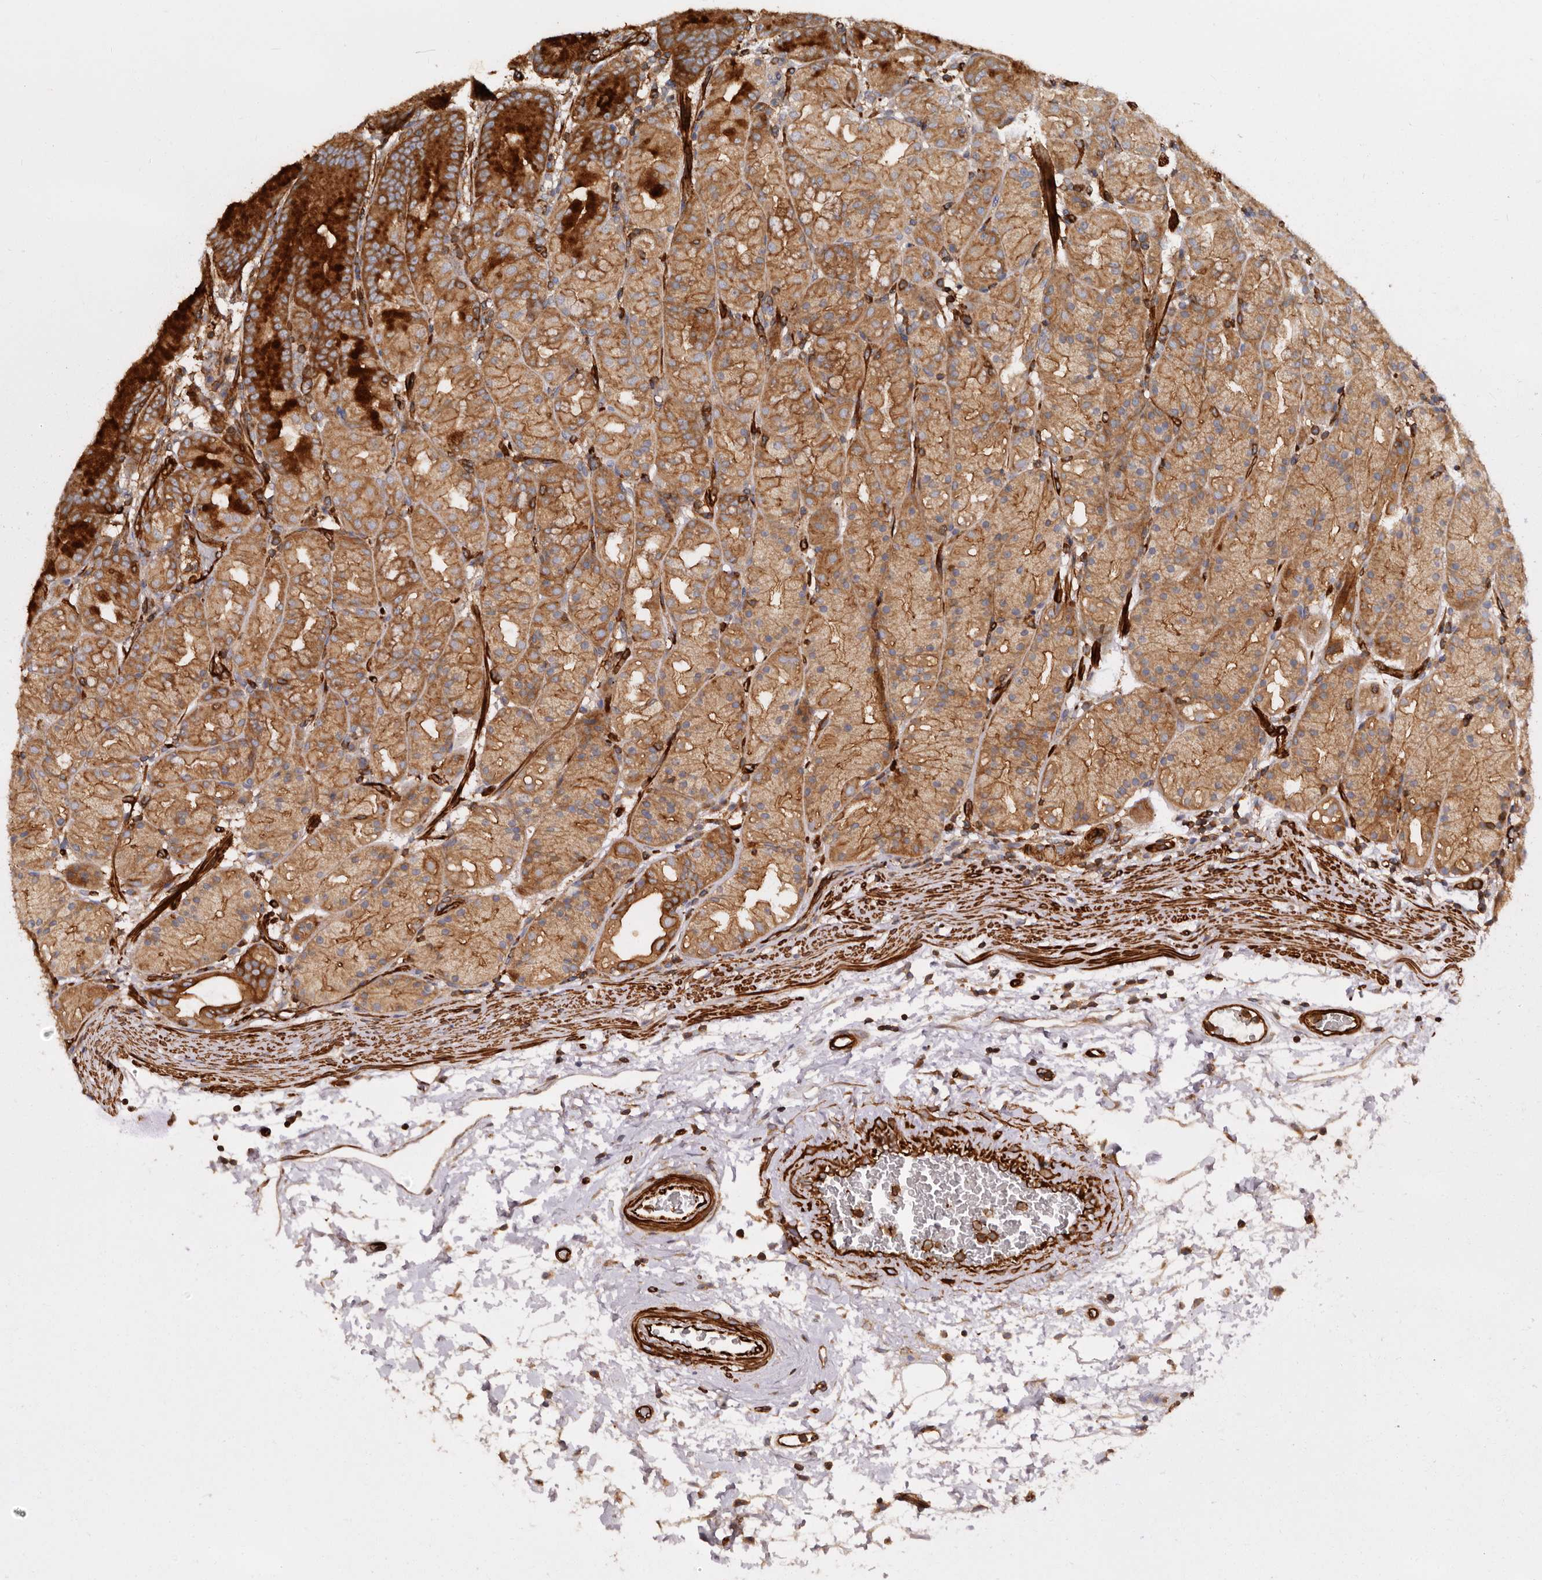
{"staining": {"intensity": "strong", "quantity": ">75%", "location": "cytoplasmic/membranous"}, "tissue": "stomach", "cell_type": "Glandular cells", "image_type": "normal", "snomed": [{"axis": "morphology", "description": "Normal tissue, NOS"}, {"axis": "topography", "description": "Stomach, upper"}], "caption": "A brown stain shows strong cytoplasmic/membranous staining of a protein in glandular cells of unremarkable stomach. The protein of interest is shown in brown color, while the nuclei are stained blue.", "gene": "TMC7", "patient": {"sex": "male", "age": 48}}